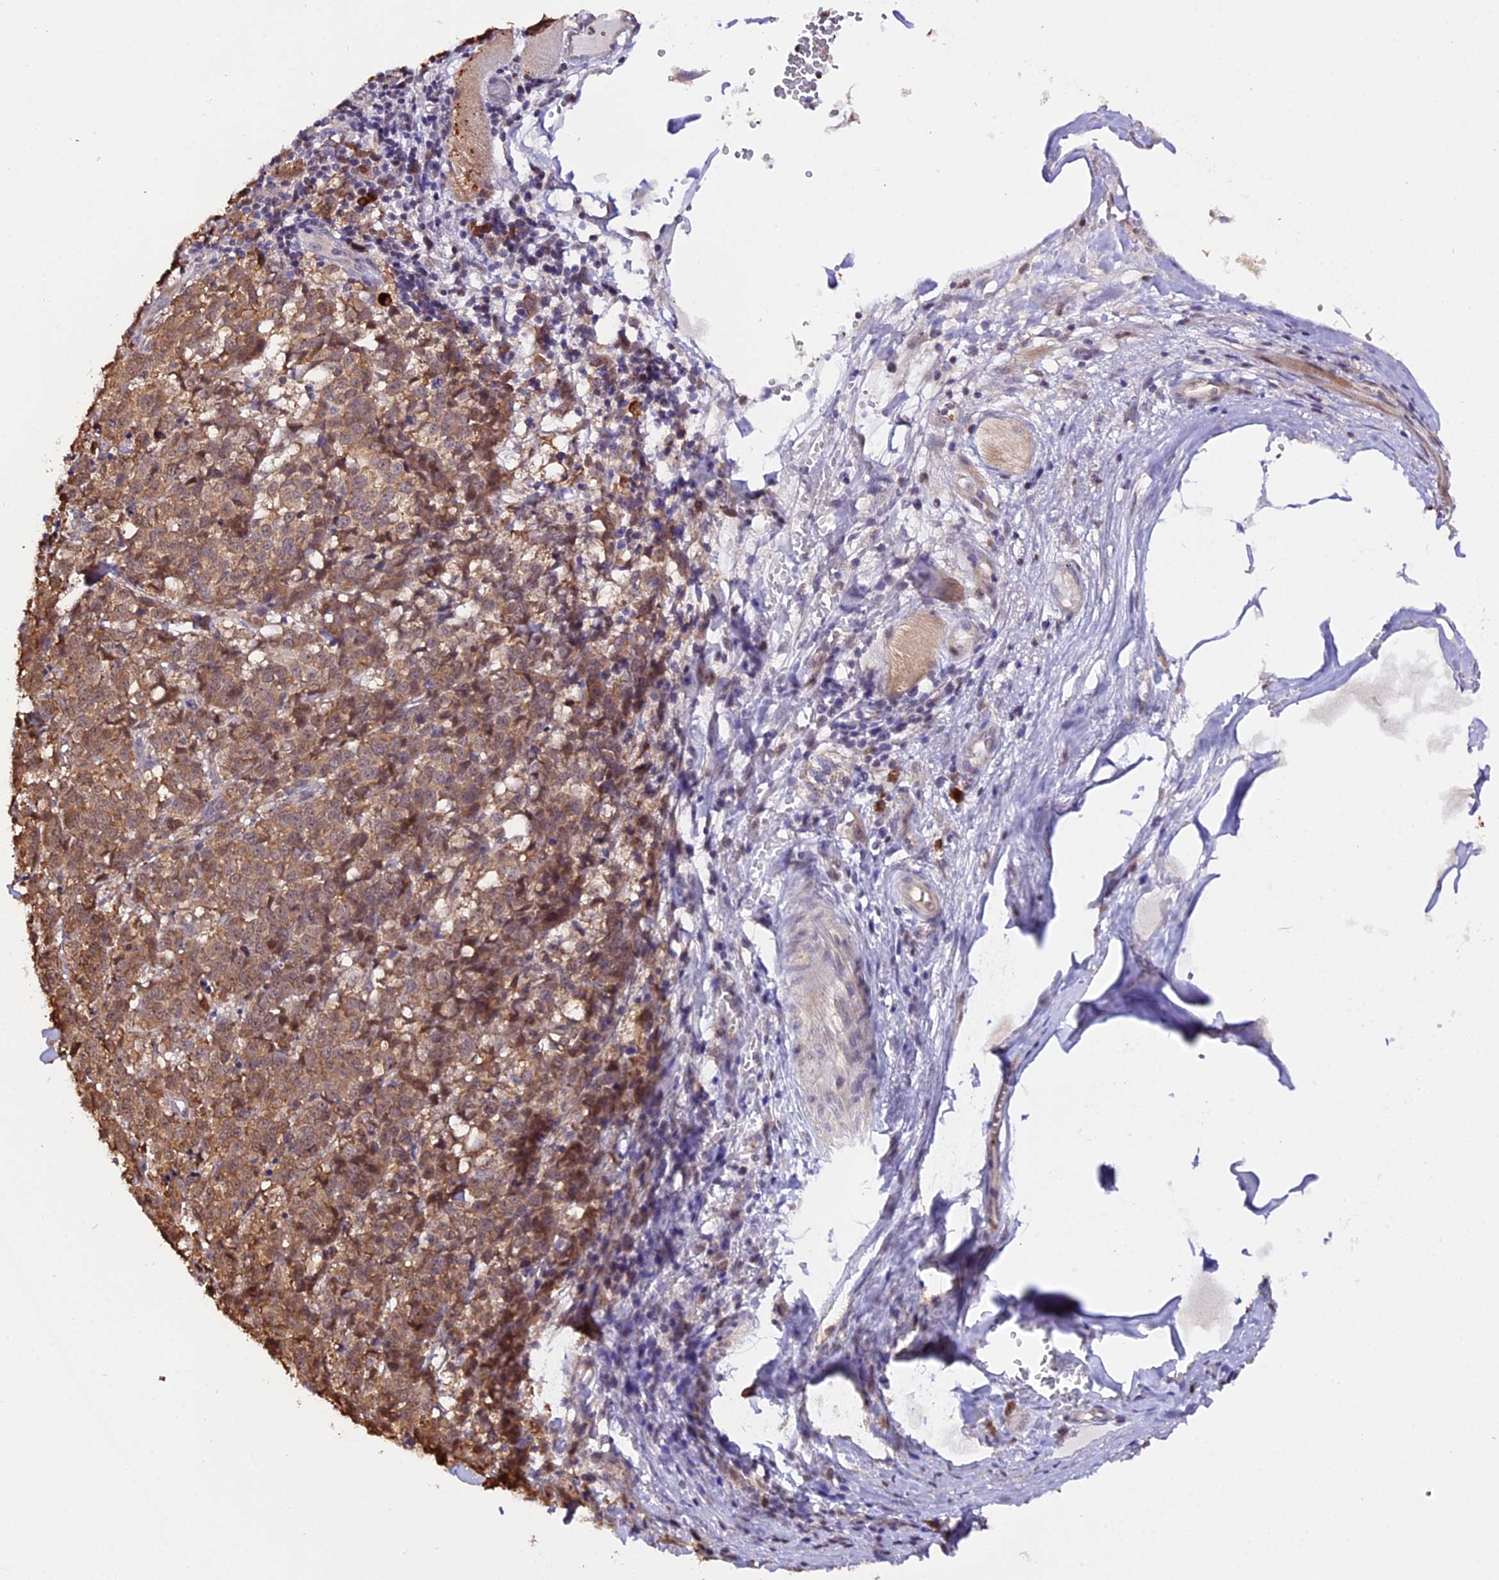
{"staining": {"intensity": "moderate", "quantity": ">75%", "location": "cytoplasmic/membranous"}, "tissue": "melanoma", "cell_type": "Tumor cells", "image_type": "cancer", "snomed": [{"axis": "morphology", "description": "Malignant melanoma, NOS"}, {"axis": "topography", "description": "Skin"}], "caption": "Immunohistochemistry staining of melanoma, which exhibits medium levels of moderate cytoplasmic/membranous staining in about >75% of tumor cells indicating moderate cytoplasmic/membranous protein staining. The staining was performed using DAB (3,3'-diaminobenzidine) (brown) for protein detection and nuclei were counterstained in hematoxylin (blue).", "gene": "HERPUD1", "patient": {"sex": "female", "age": 72}}